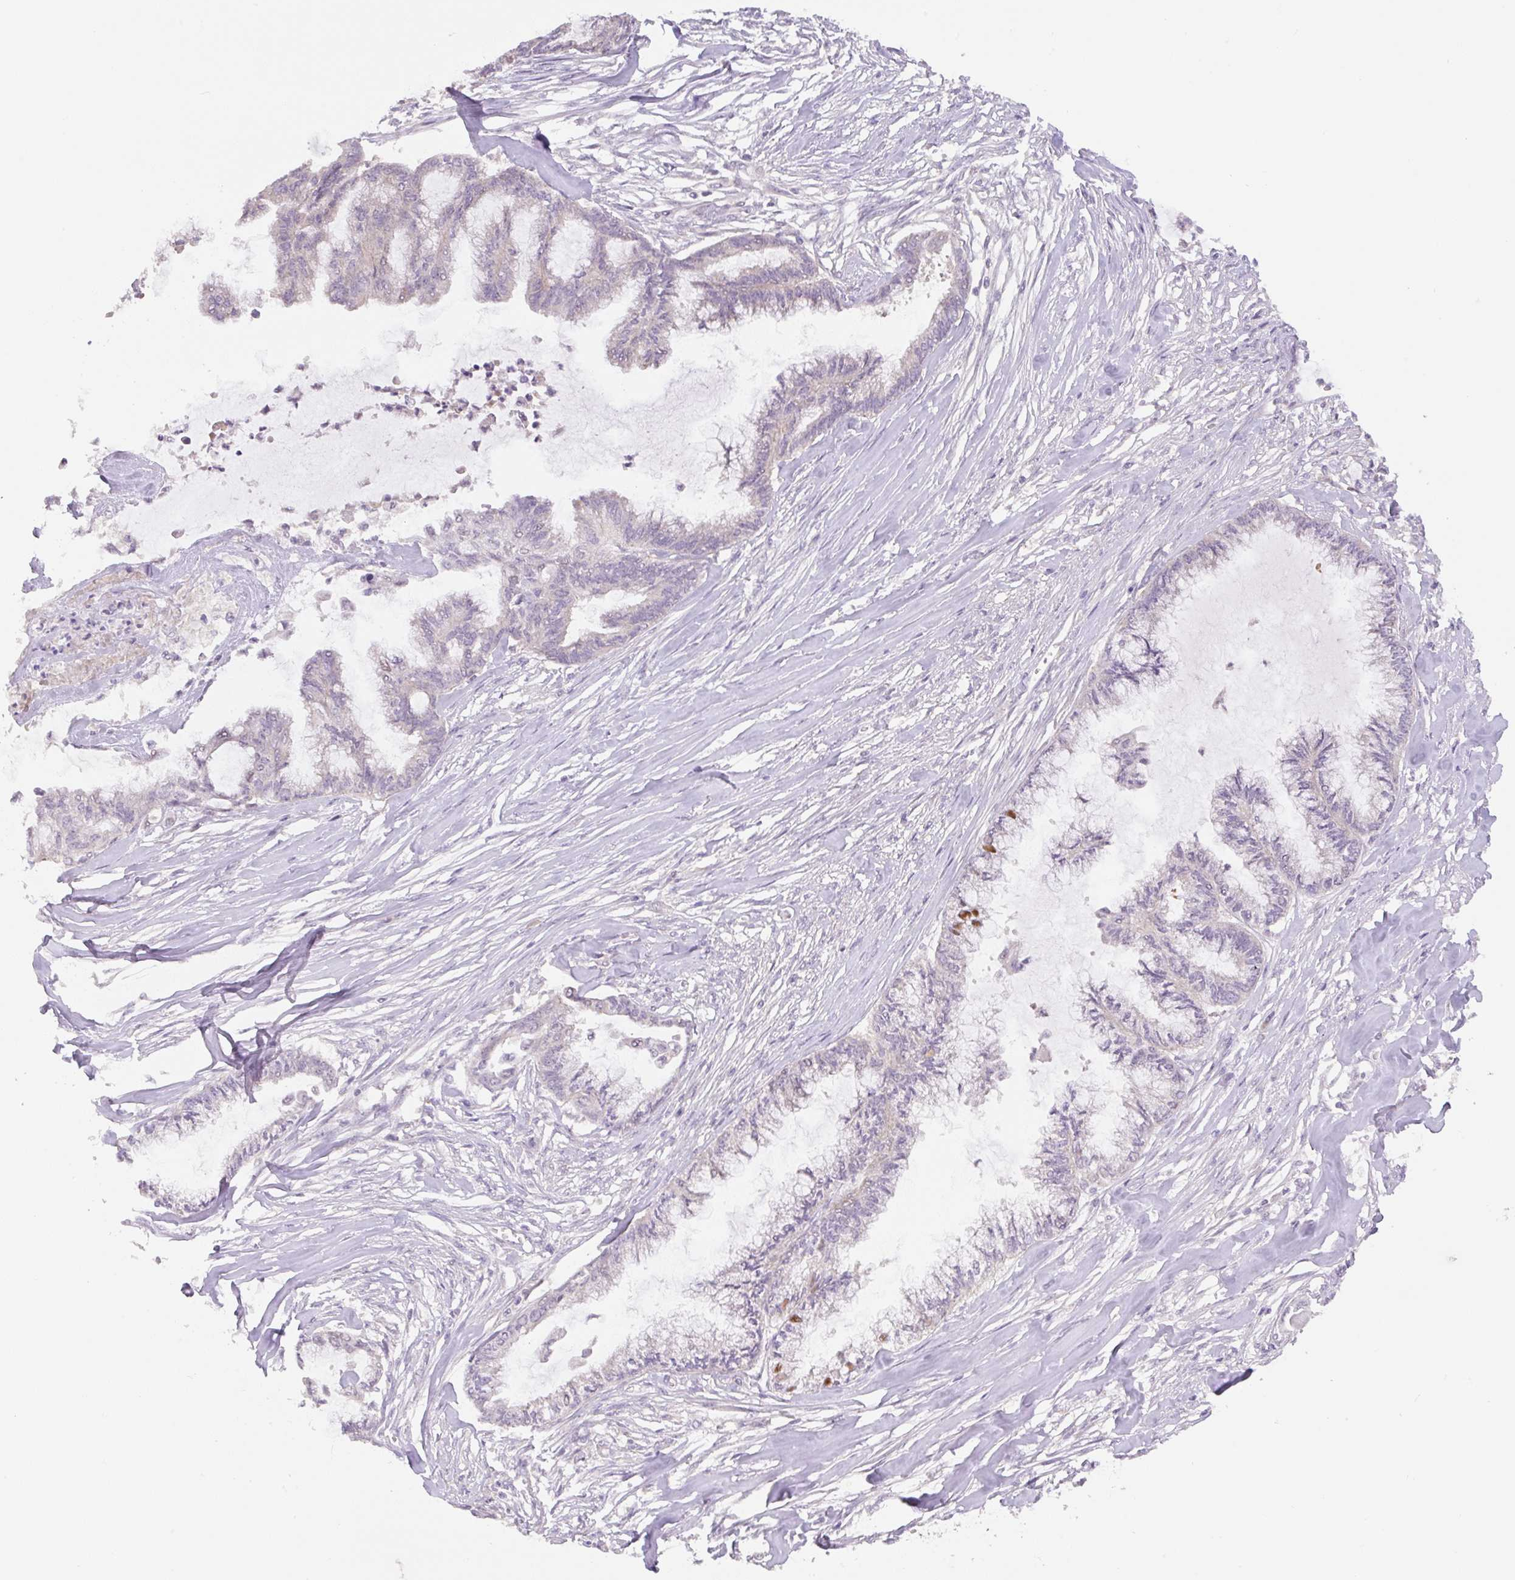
{"staining": {"intensity": "moderate", "quantity": "<25%", "location": "nuclear"}, "tissue": "endometrial cancer", "cell_type": "Tumor cells", "image_type": "cancer", "snomed": [{"axis": "morphology", "description": "Adenocarcinoma, NOS"}, {"axis": "topography", "description": "Endometrium"}], "caption": "Immunohistochemistry of adenocarcinoma (endometrial) demonstrates low levels of moderate nuclear staining in about <25% of tumor cells.", "gene": "MIA2", "patient": {"sex": "female", "age": 86}}